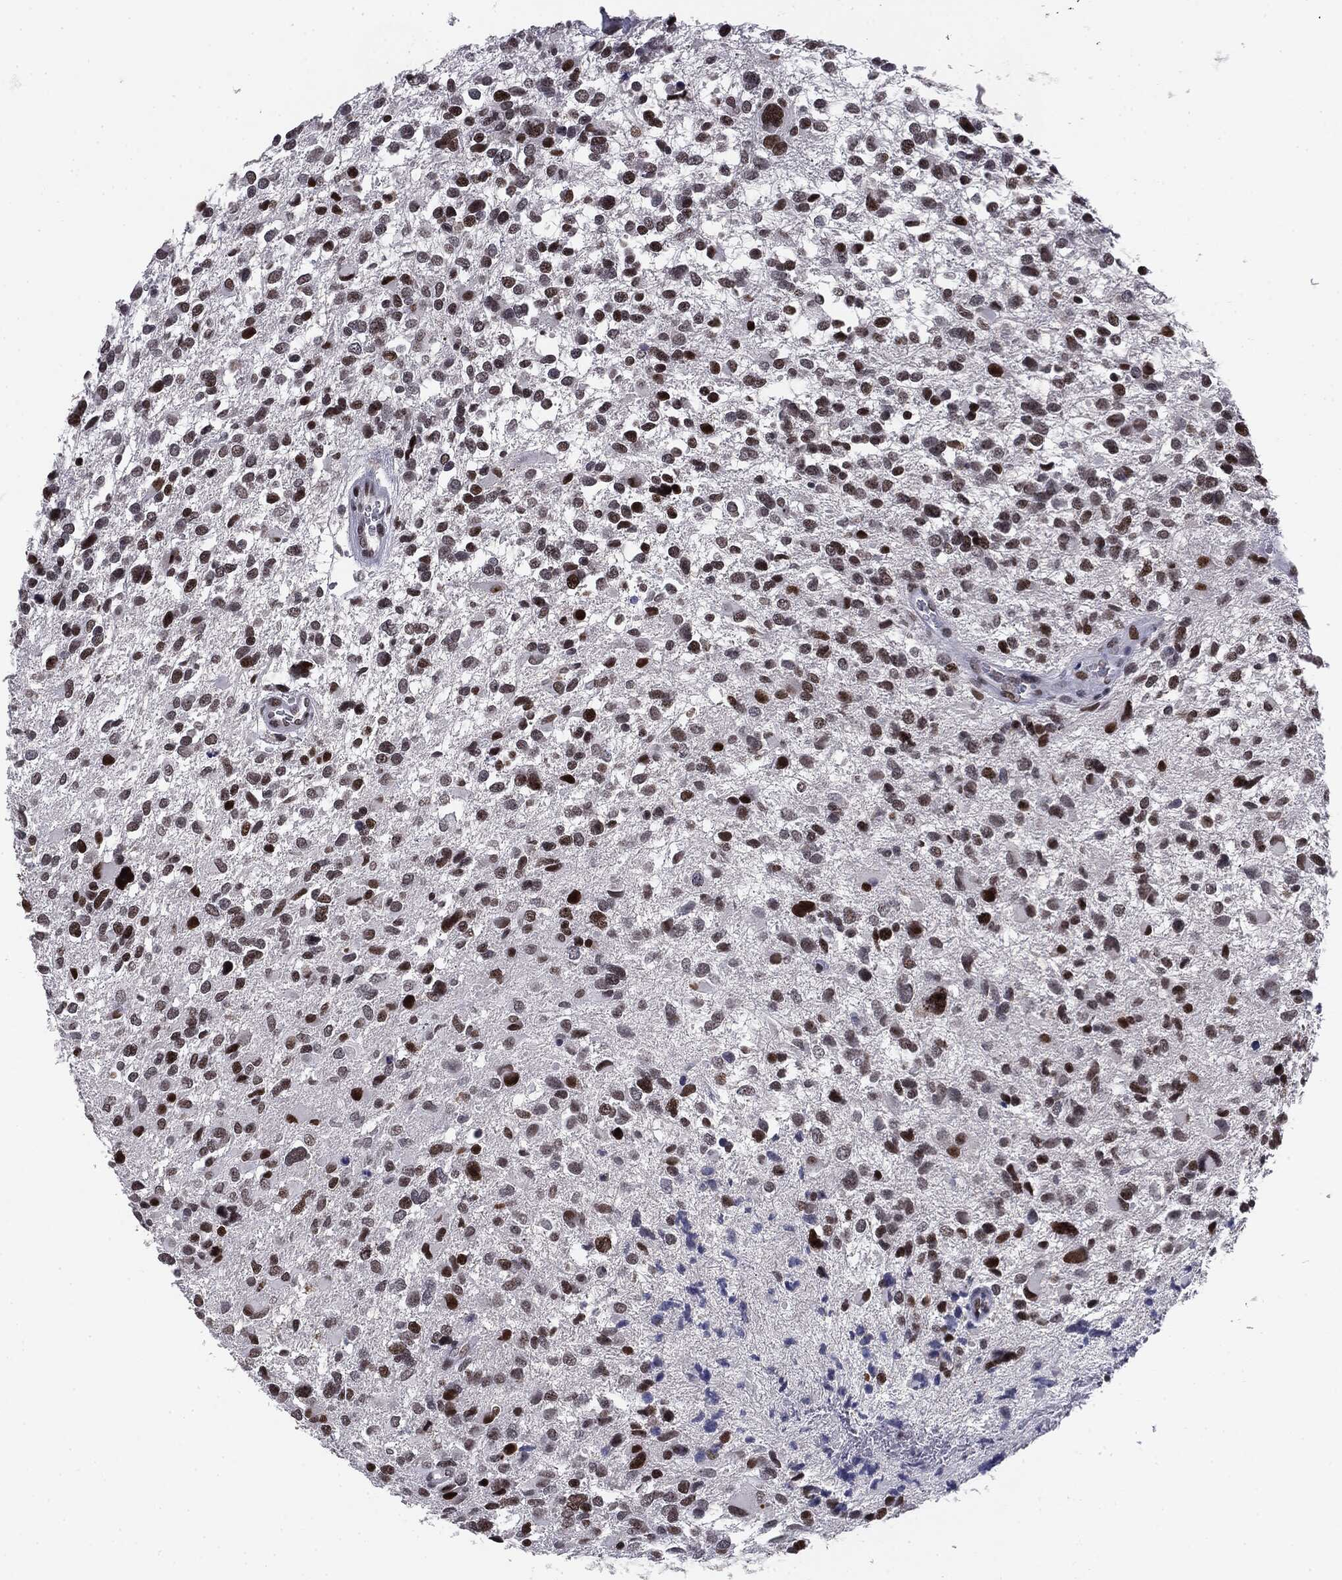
{"staining": {"intensity": "strong", "quantity": ">75%", "location": "nuclear"}, "tissue": "glioma", "cell_type": "Tumor cells", "image_type": "cancer", "snomed": [{"axis": "morphology", "description": "Glioma, malignant, Low grade"}, {"axis": "topography", "description": "Brain"}], "caption": "Immunohistochemistry (IHC) micrograph of human glioma stained for a protein (brown), which reveals high levels of strong nuclear staining in approximately >75% of tumor cells.", "gene": "MDC1", "patient": {"sex": "female", "age": 32}}